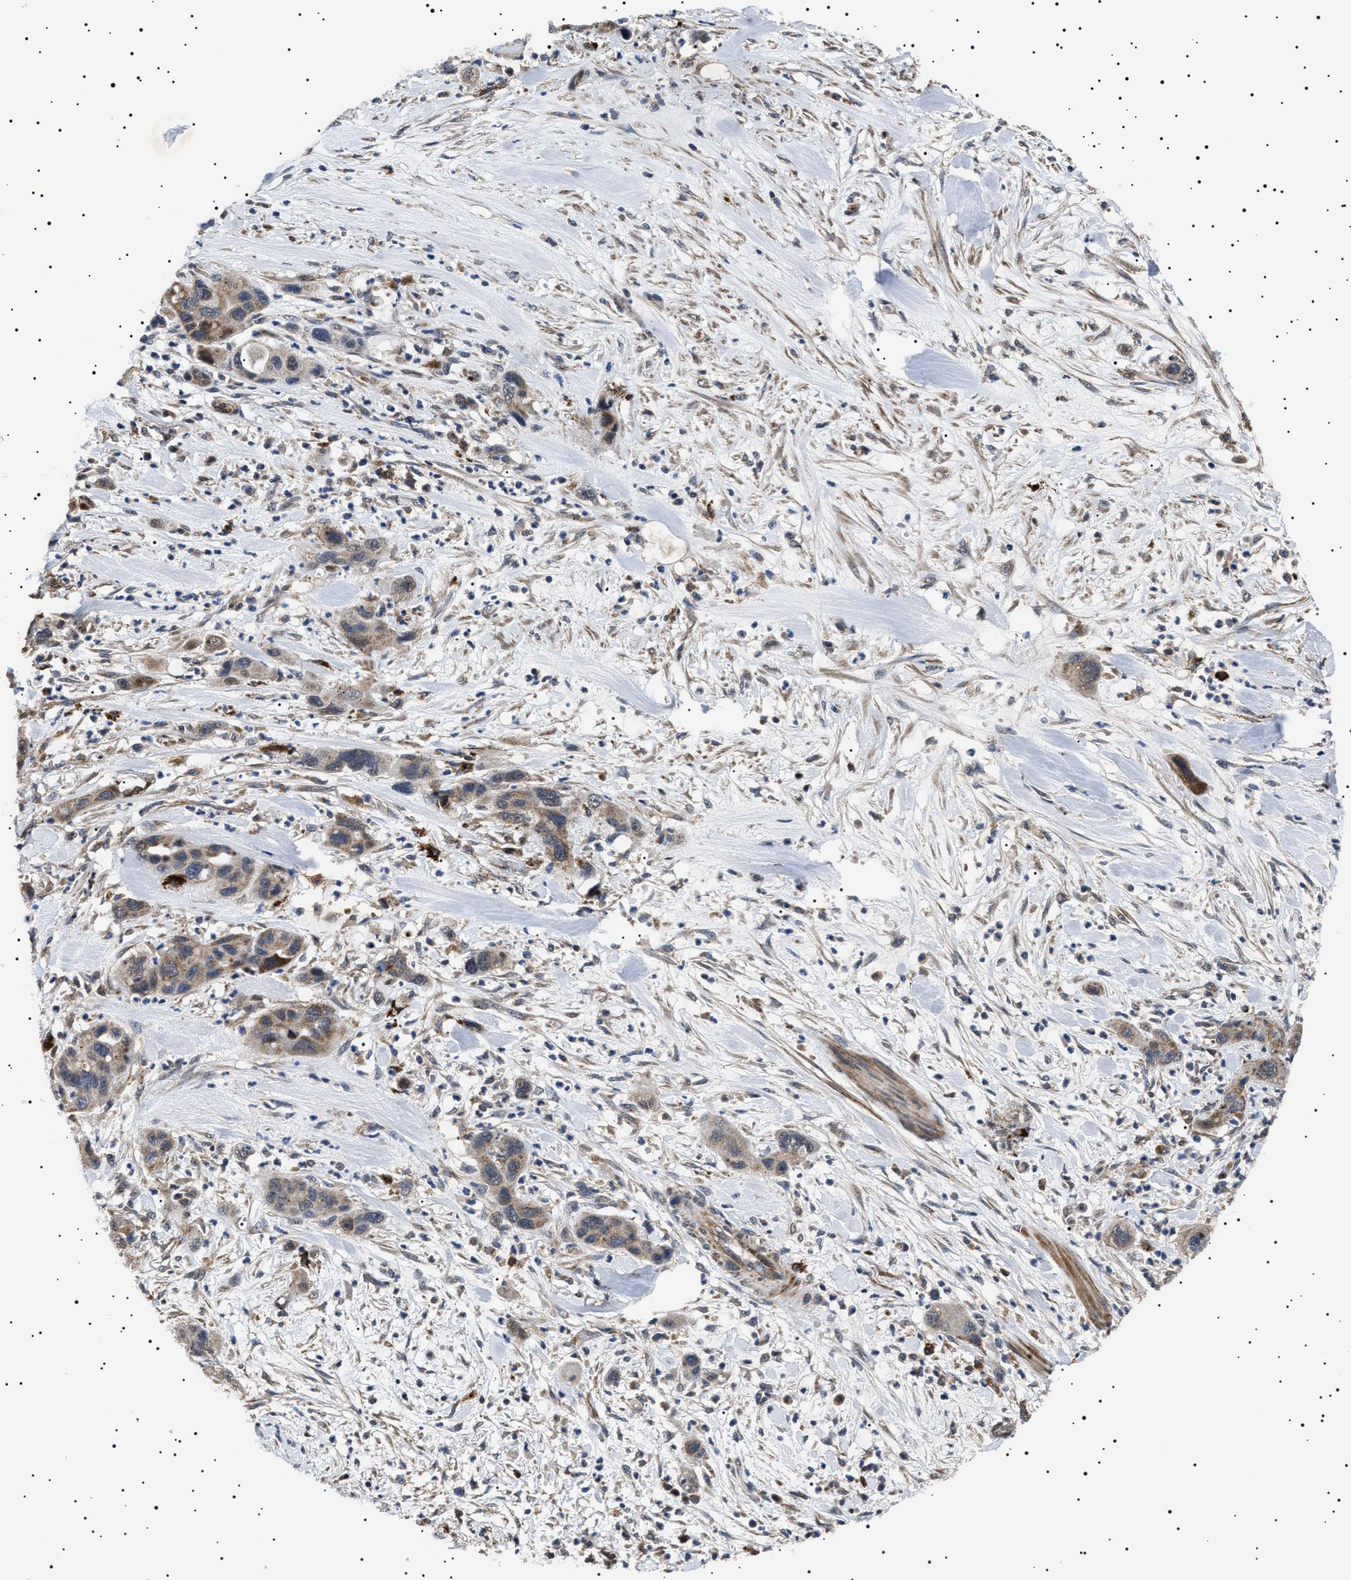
{"staining": {"intensity": "moderate", "quantity": ">75%", "location": "cytoplasmic/membranous"}, "tissue": "pancreatic cancer", "cell_type": "Tumor cells", "image_type": "cancer", "snomed": [{"axis": "morphology", "description": "Adenocarcinoma, NOS"}, {"axis": "topography", "description": "Pancreas"}], "caption": "Pancreatic adenocarcinoma stained with a brown dye displays moderate cytoplasmic/membranous positive staining in approximately >75% of tumor cells.", "gene": "RAB34", "patient": {"sex": "female", "age": 71}}